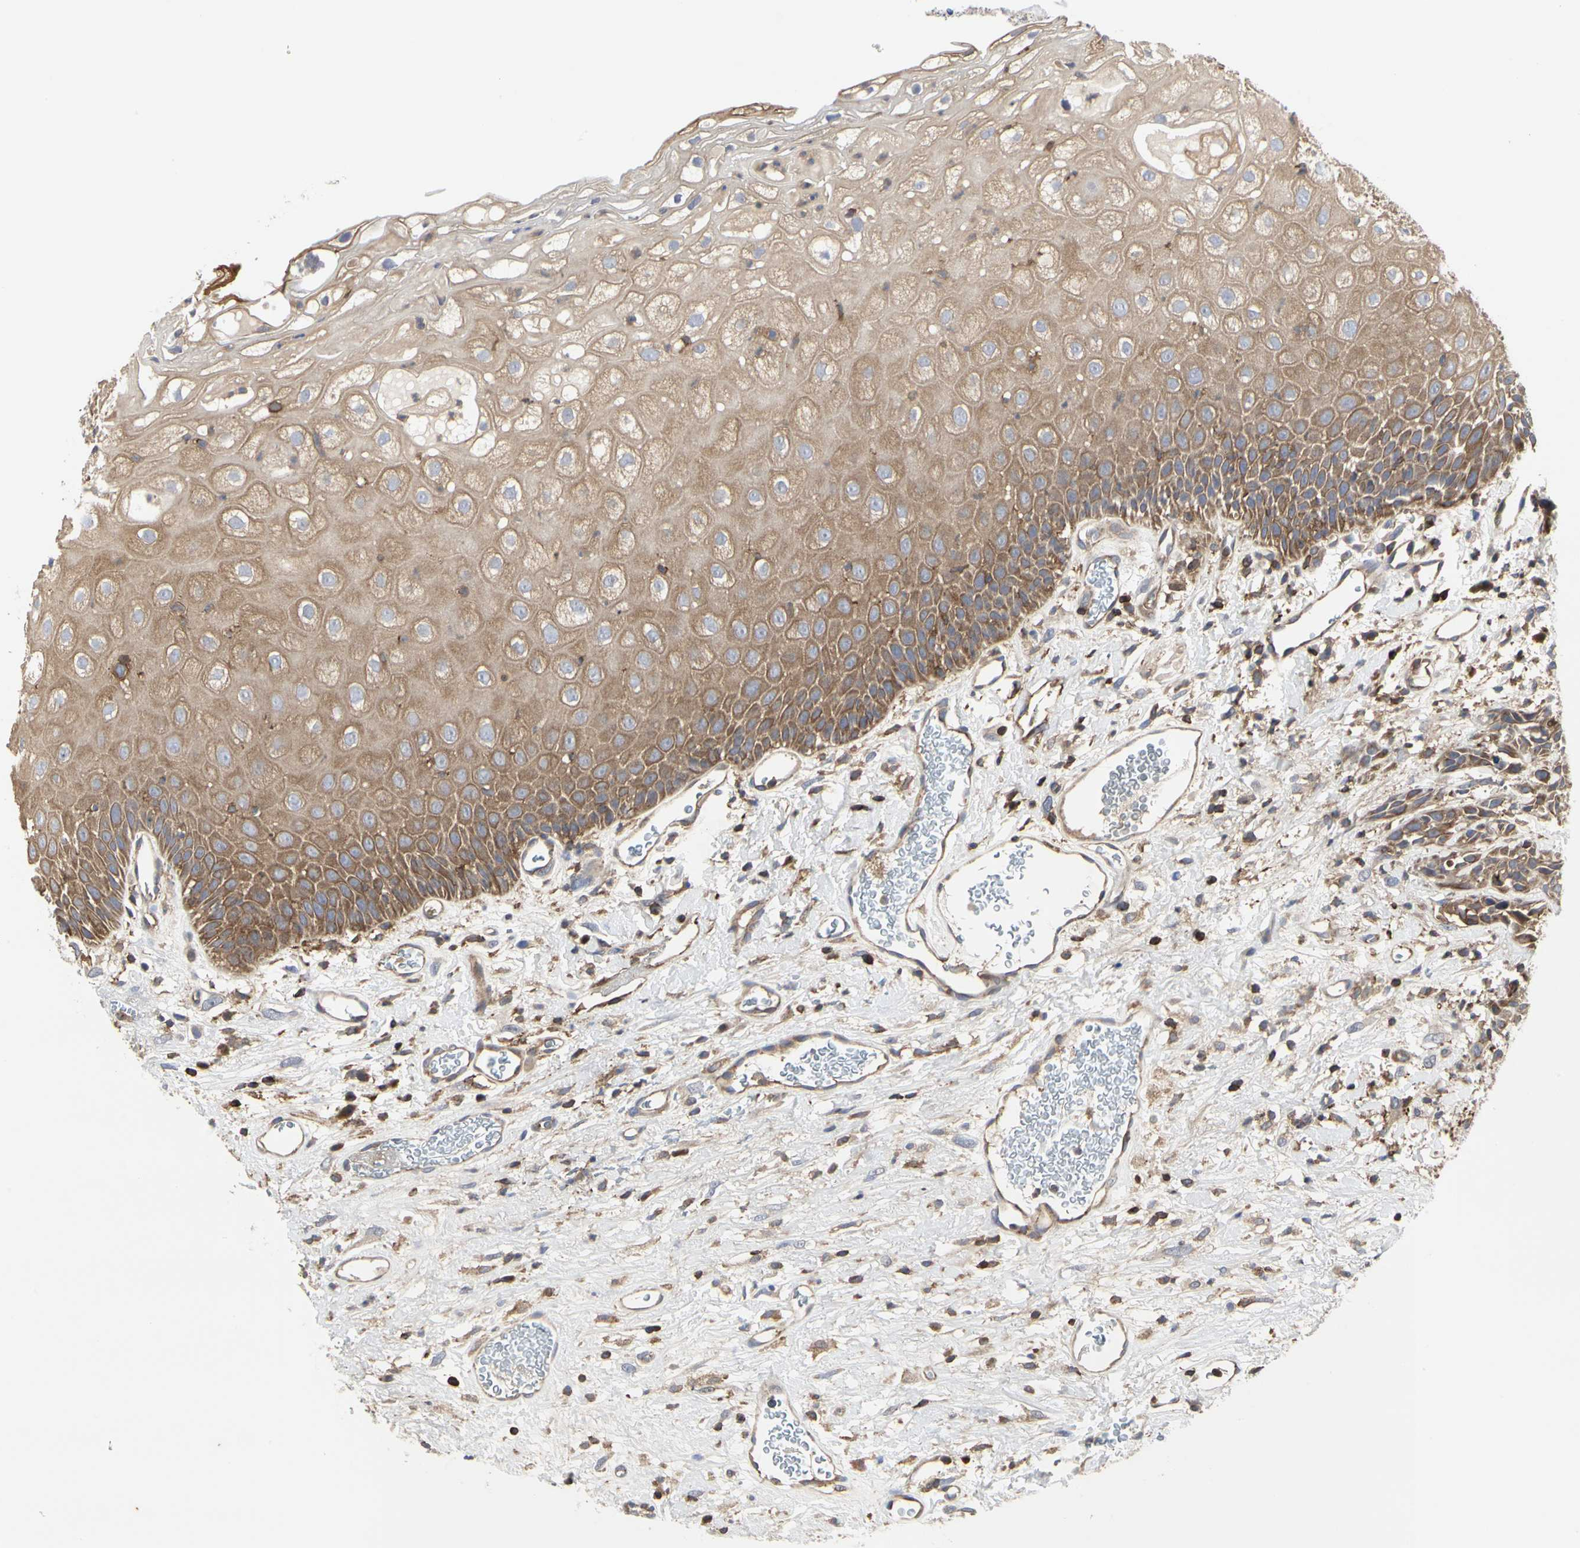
{"staining": {"intensity": "moderate", "quantity": ">75%", "location": "cytoplasmic/membranous"}, "tissue": "head and neck cancer", "cell_type": "Tumor cells", "image_type": "cancer", "snomed": [{"axis": "morphology", "description": "Normal tissue, NOS"}, {"axis": "morphology", "description": "Squamous cell carcinoma, NOS"}, {"axis": "topography", "description": "Cartilage tissue"}, {"axis": "topography", "description": "Head-Neck"}], "caption": "Immunohistochemistry (IHC) image of head and neck cancer (squamous cell carcinoma) stained for a protein (brown), which reveals medium levels of moderate cytoplasmic/membranous expression in approximately >75% of tumor cells.", "gene": "NAPG", "patient": {"sex": "male", "age": 62}}